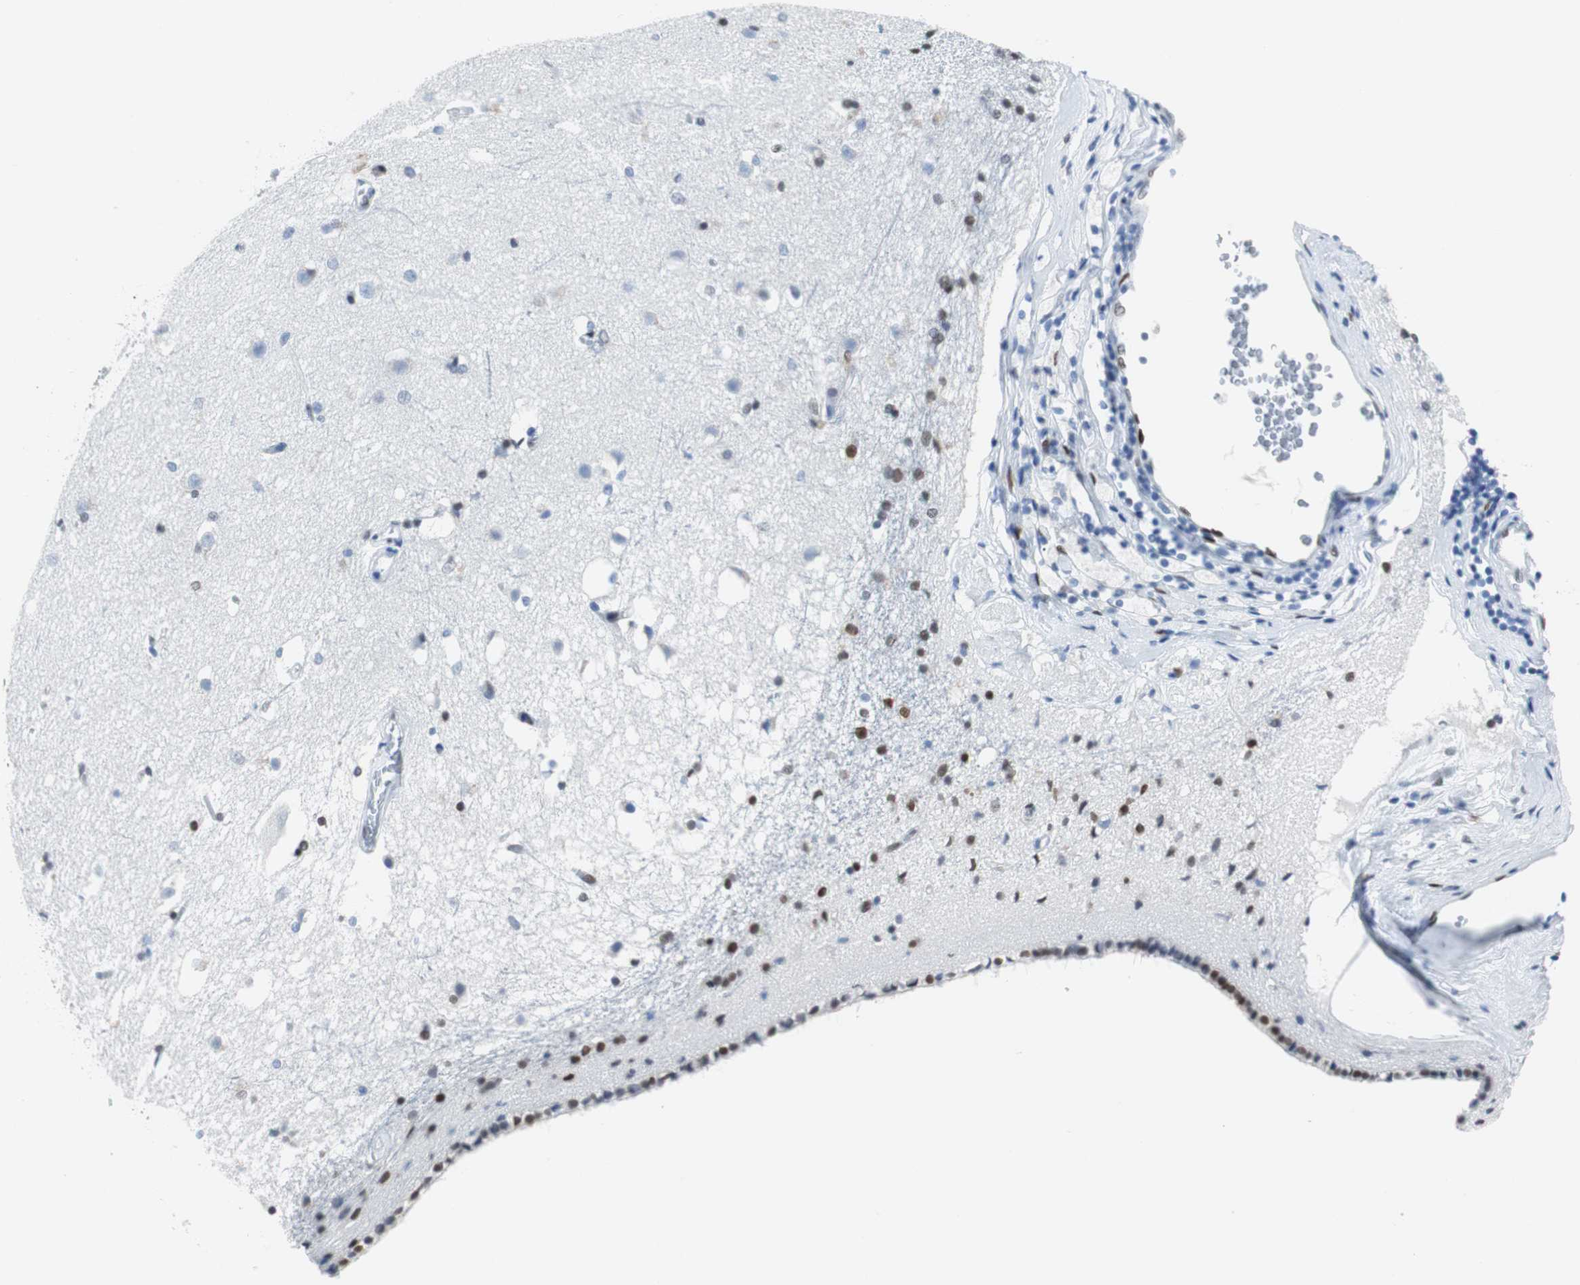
{"staining": {"intensity": "moderate", "quantity": "<25%", "location": "nuclear"}, "tissue": "caudate", "cell_type": "Glial cells", "image_type": "normal", "snomed": [{"axis": "morphology", "description": "Normal tissue, NOS"}, {"axis": "topography", "description": "Lateral ventricle wall"}], "caption": "Immunohistochemistry (IHC) (DAB) staining of normal caudate exhibits moderate nuclear protein positivity in about <25% of glial cells. (DAB (3,3'-diaminobenzidine) IHC, brown staining for protein, blue staining for nuclei).", "gene": "JUN", "patient": {"sex": "female", "age": 19}}